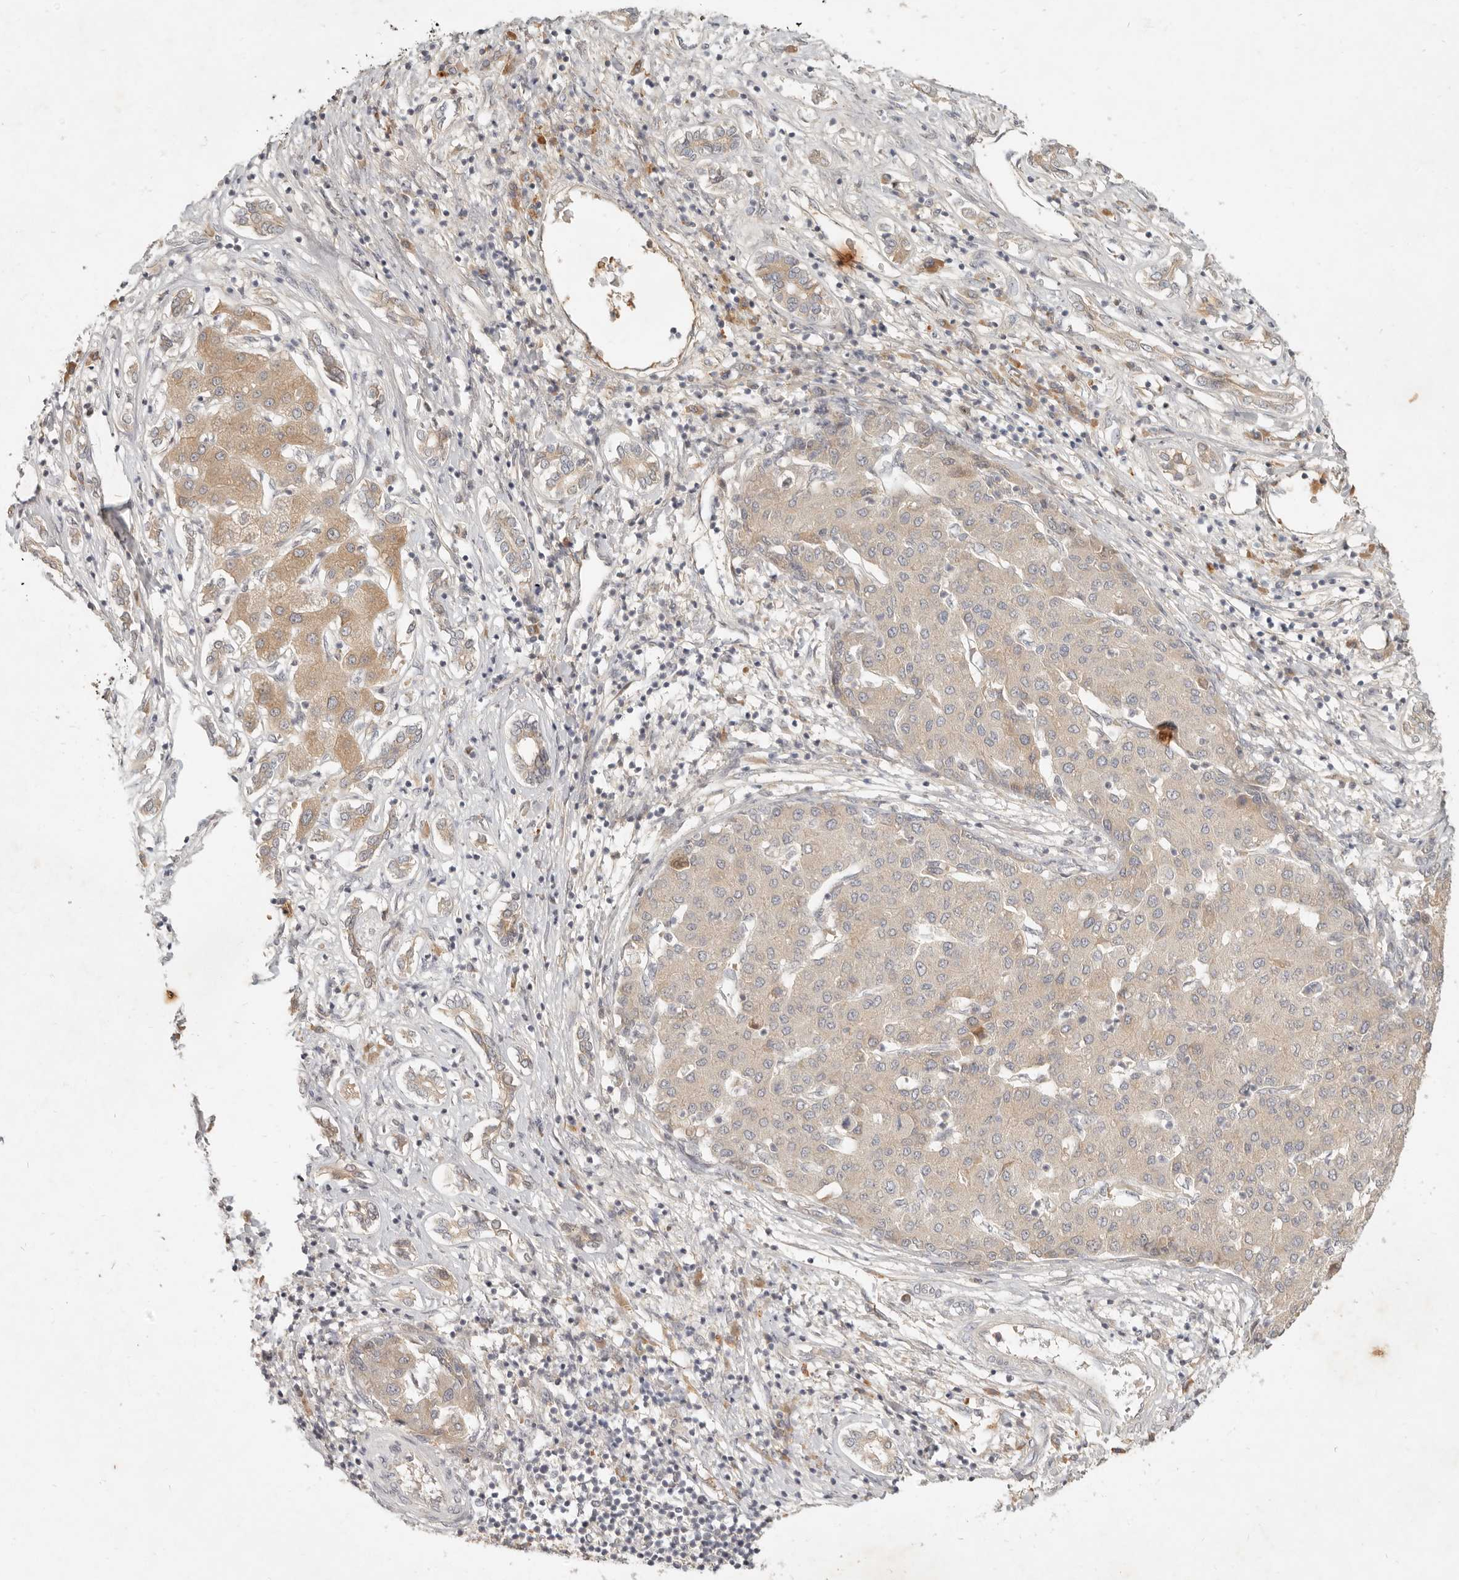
{"staining": {"intensity": "weak", "quantity": ">75%", "location": "cytoplasmic/membranous"}, "tissue": "liver cancer", "cell_type": "Tumor cells", "image_type": "cancer", "snomed": [{"axis": "morphology", "description": "Carcinoma, Hepatocellular, NOS"}, {"axis": "topography", "description": "Liver"}], "caption": "Immunohistochemical staining of liver cancer demonstrates low levels of weak cytoplasmic/membranous protein positivity in about >75% of tumor cells.", "gene": "UBXN11", "patient": {"sex": "male", "age": 65}}